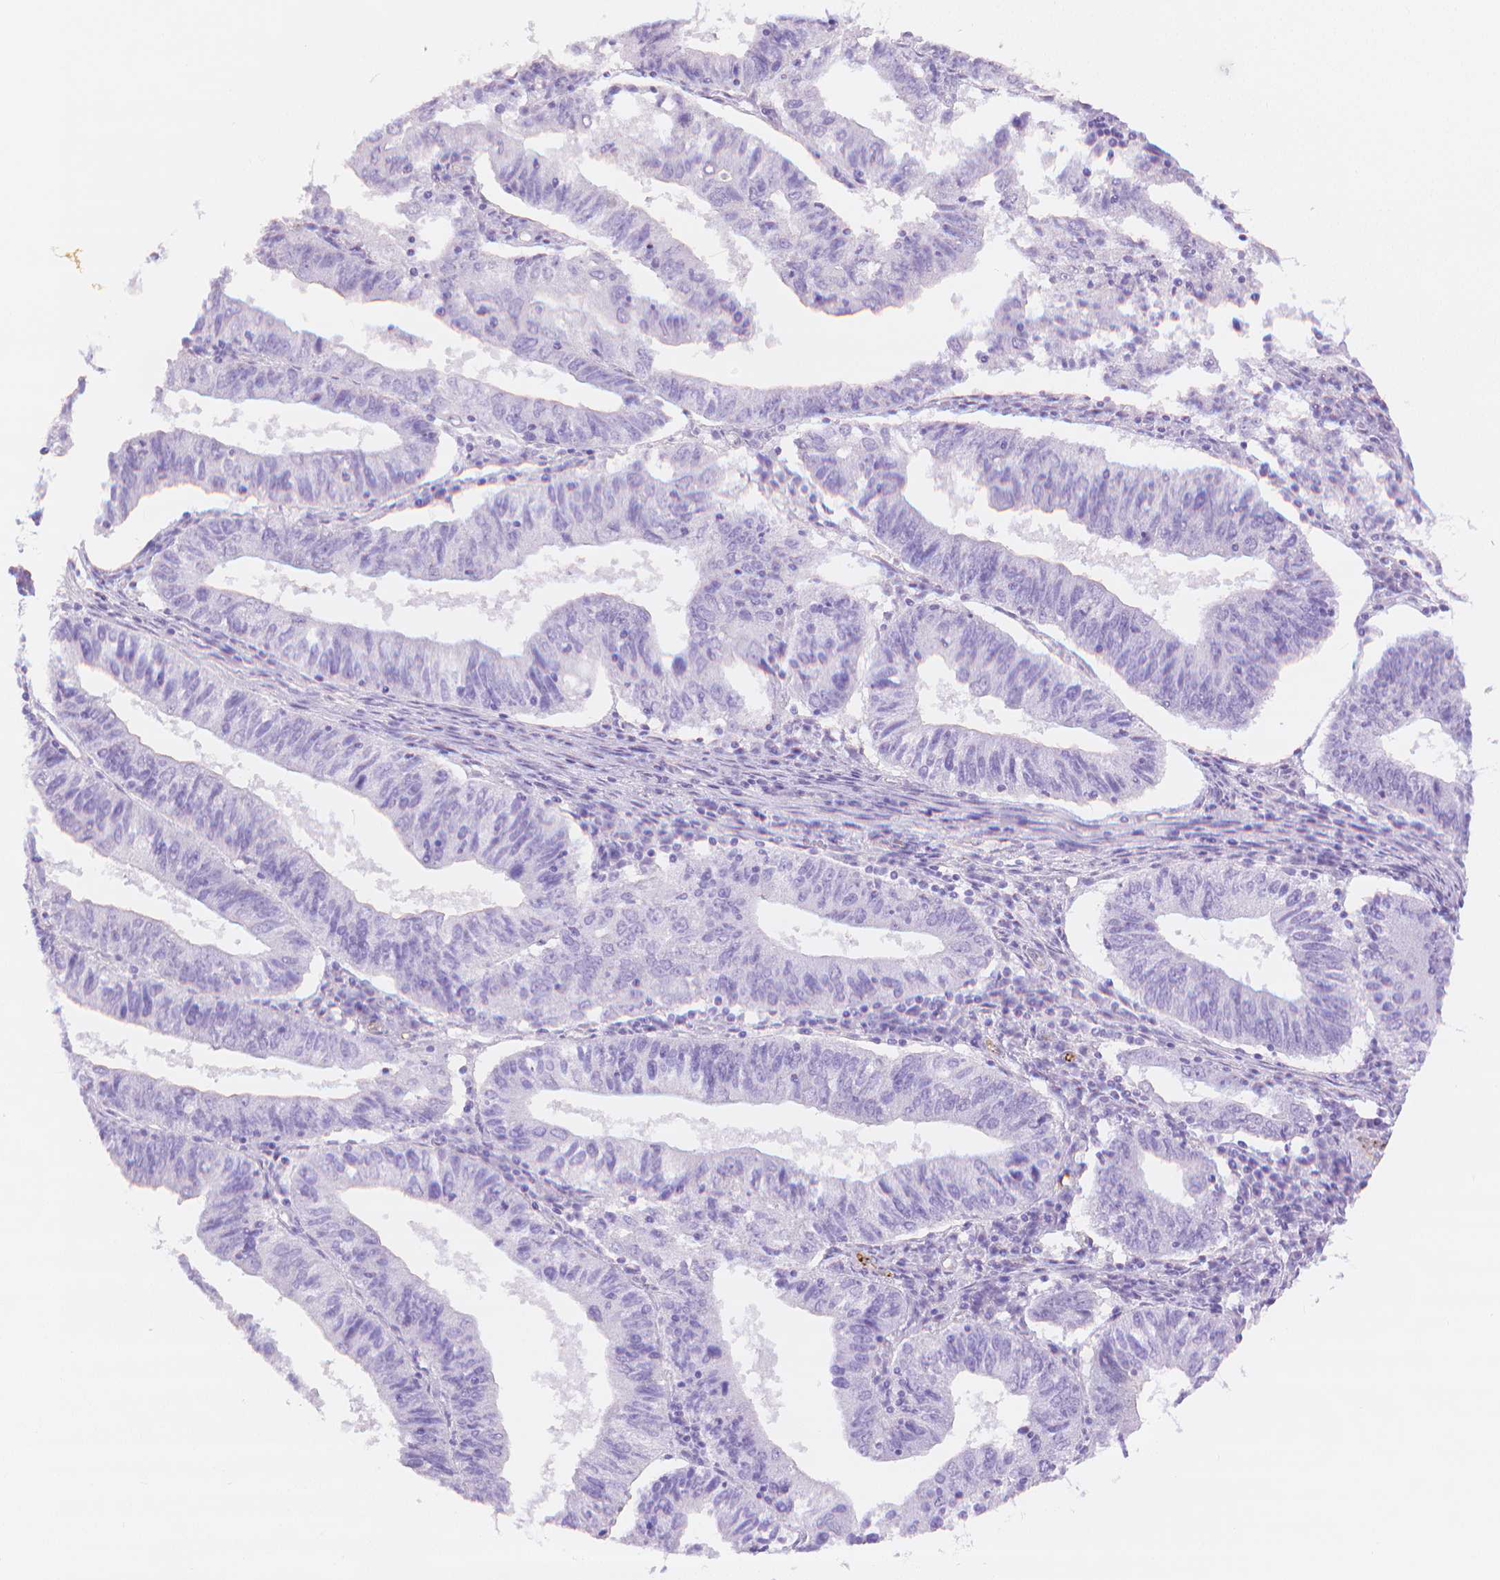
{"staining": {"intensity": "negative", "quantity": "none", "location": "none"}, "tissue": "endometrial cancer", "cell_type": "Tumor cells", "image_type": "cancer", "snomed": [{"axis": "morphology", "description": "Adenocarcinoma, NOS"}, {"axis": "topography", "description": "Endometrium"}], "caption": "Immunohistochemistry of endometrial cancer exhibits no positivity in tumor cells. (Brightfield microscopy of DAB immunohistochemistry (IHC) at high magnification).", "gene": "SLC27A5", "patient": {"sex": "female", "age": 82}}